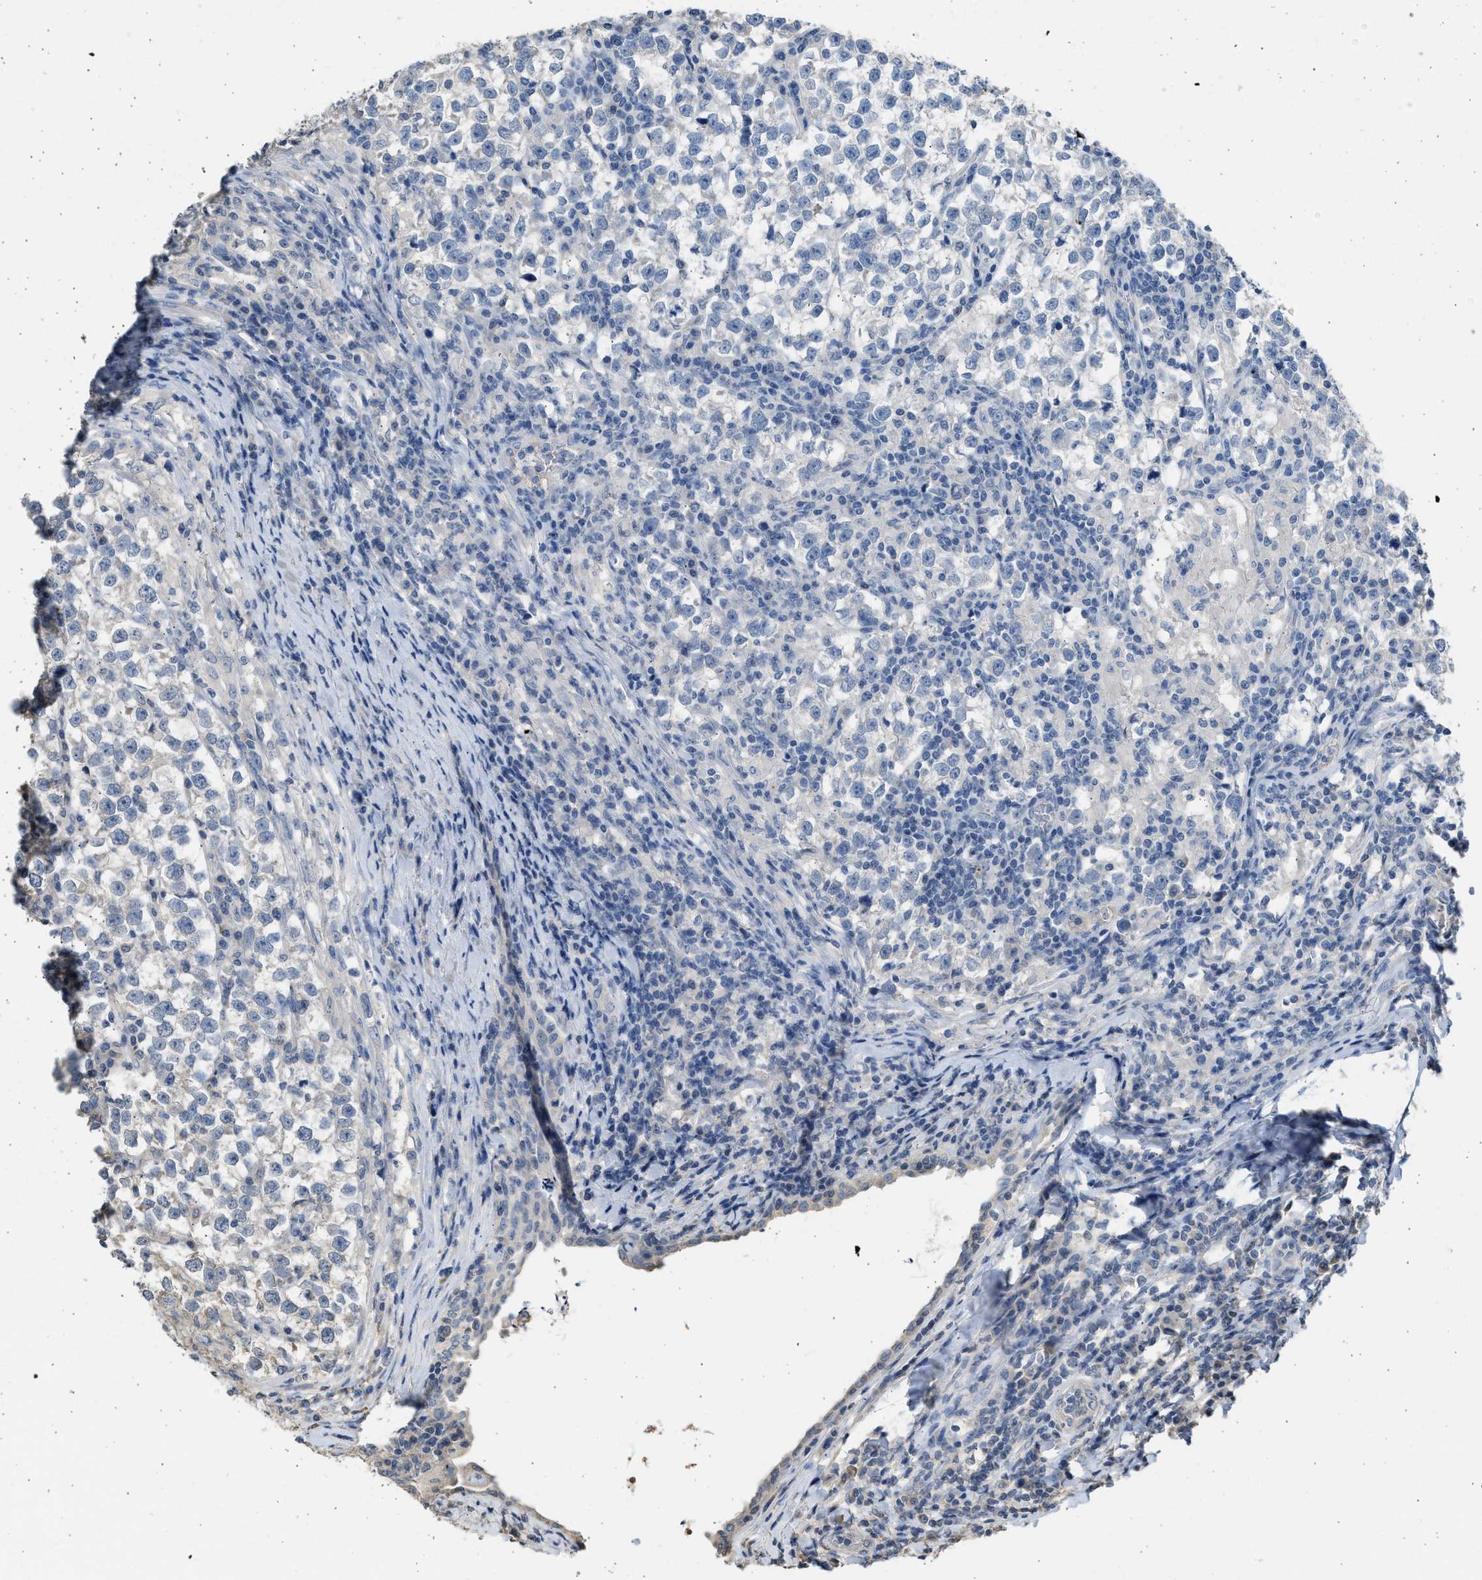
{"staining": {"intensity": "negative", "quantity": "none", "location": "none"}, "tissue": "testis cancer", "cell_type": "Tumor cells", "image_type": "cancer", "snomed": [{"axis": "morphology", "description": "Normal tissue, NOS"}, {"axis": "morphology", "description": "Seminoma, NOS"}, {"axis": "topography", "description": "Testis"}], "caption": "Tumor cells are negative for protein expression in human testis cancer (seminoma).", "gene": "SULT2A1", "patient": {"sex": "male", "age": 43}}